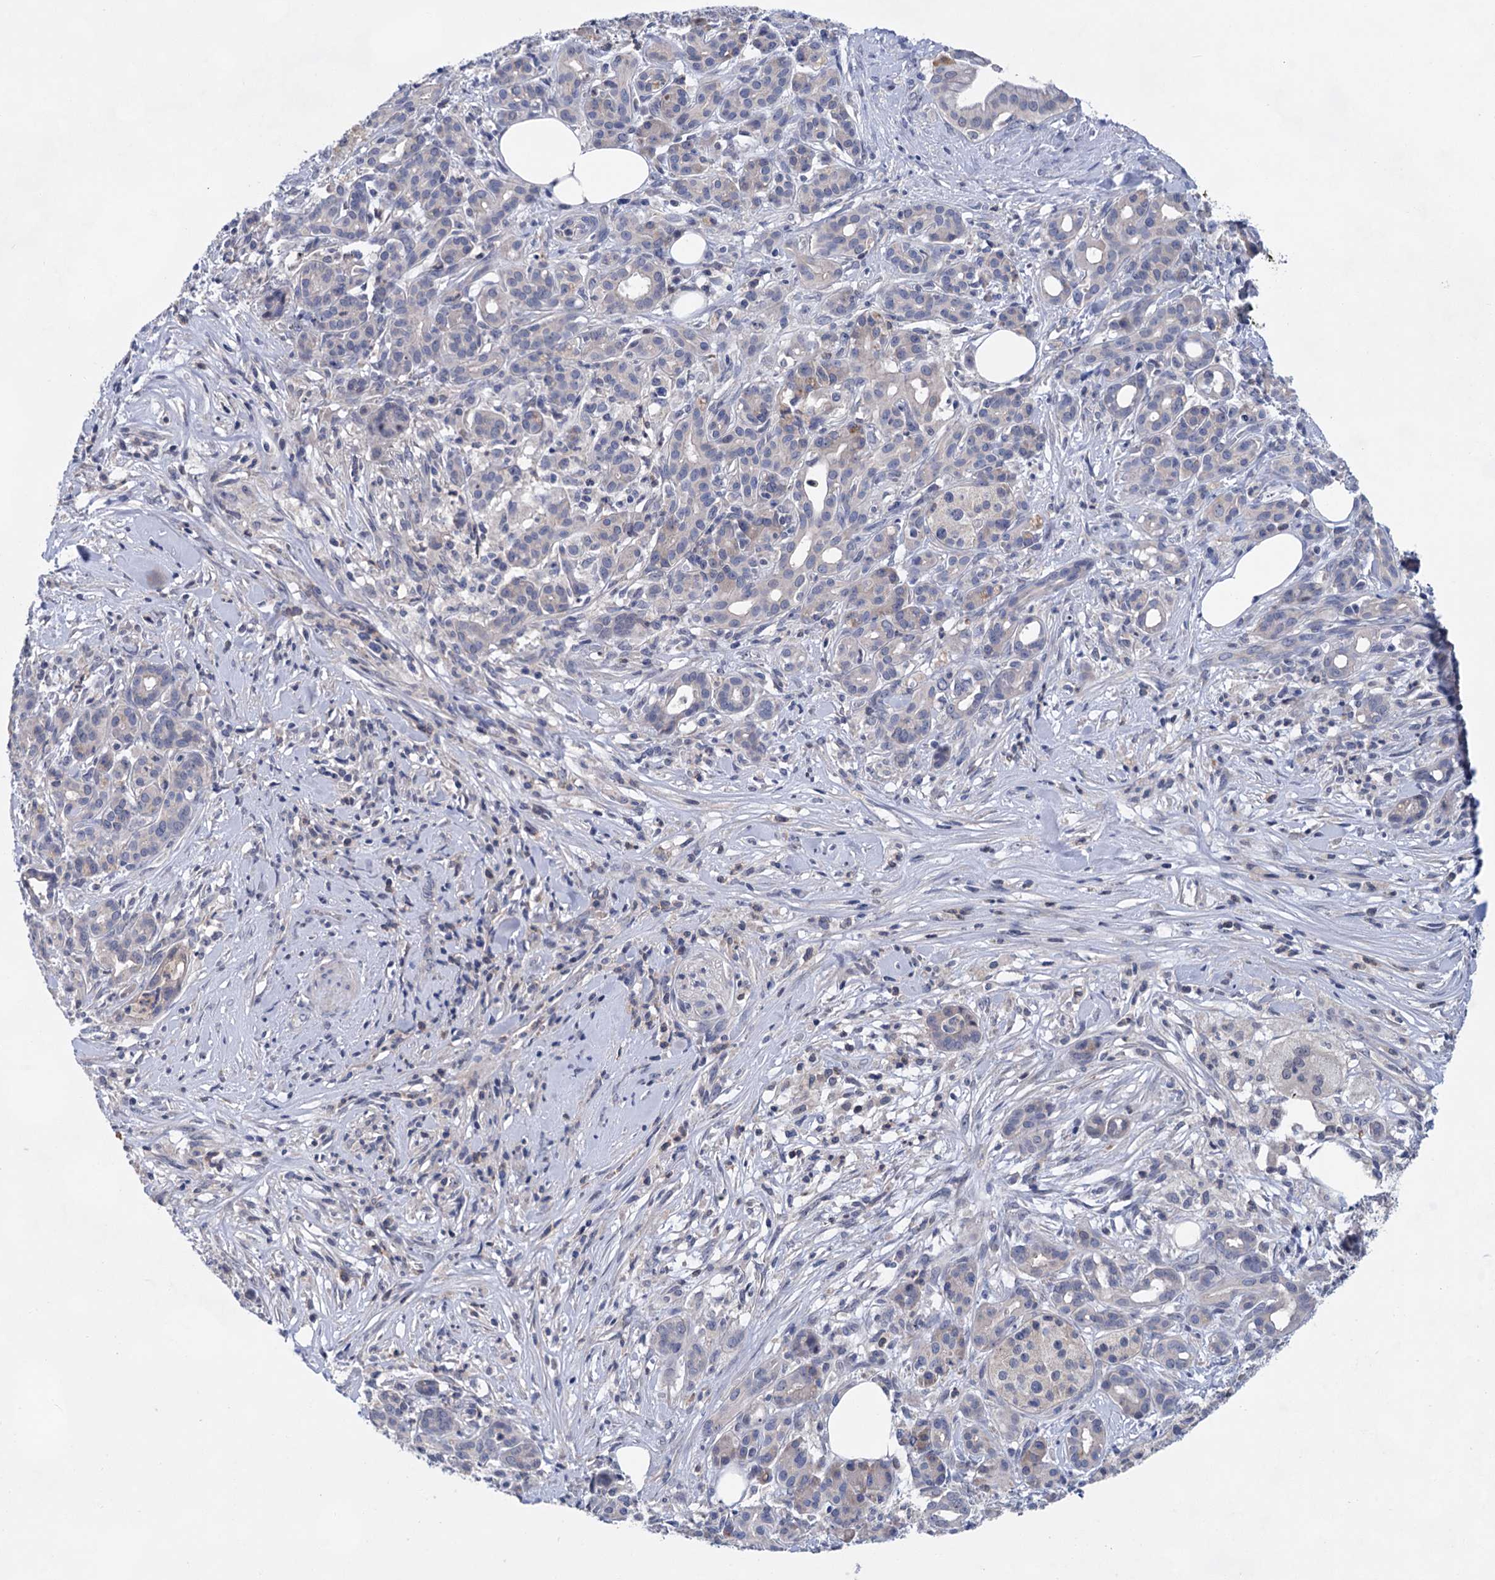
{"staining": {"intensity": "negative", "quantity": "none", "location": "none"}, "tissue": "pancreatic cancer", "cell_type": "Tumor cells", "image_type": "cancer", "snomed": [{"axis": "morphology", "description": "Adenocarcinoma, NOS"}, {"axis": "topography", "description": "Pancreas"}], "caption": "High magnification brightfield microscopy of adenocarcinoma (pancreatic) stained with DAB (brown) and counterstained with hematoxylin (blue): tumor cells show no significant expression.", "gene": "MORN3", "patient": {"sex": "female", "age": 66}}